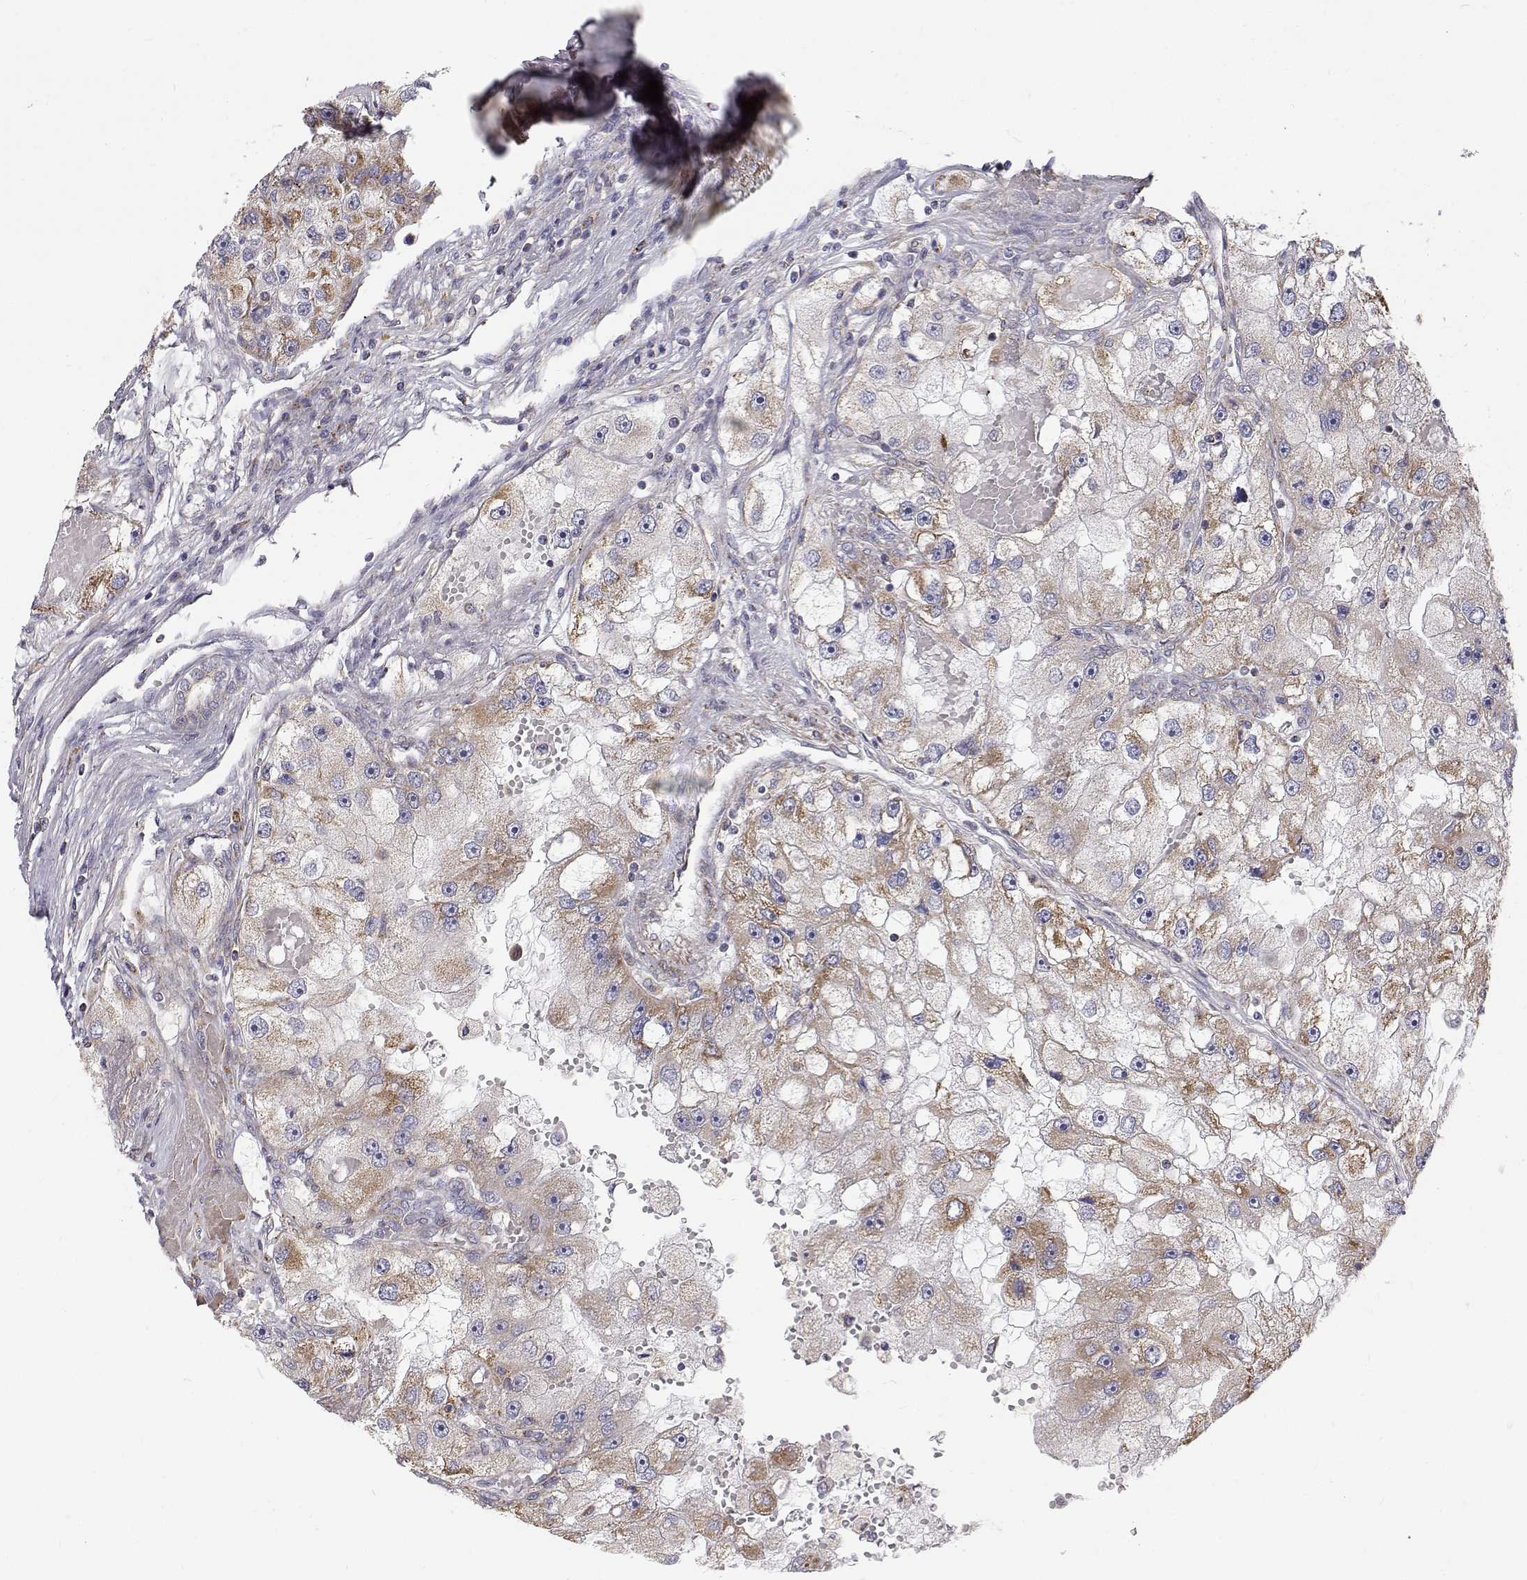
{"staining": {"intensity": "moderate", "quantity": "25%-75%", "location": "cytoplasmic/membranous"}, "tissue": "renal cancer", "cell_type": "Tumor cells", "image_type": "cancer", "snomed": [{"axis": "morphology", "description": "Adenocarcinoma, NOS"}, {"axis": "topography", "description": "Kidney"}], "caption": "IHC of renal adenocarcinoma exhibits medium levels of moderate cytoplasmic/membranous staining in approximately 25%-75% of tumor cells.", "gene": "SPICE1", "patient": {"sex": "male", "age": 63}}